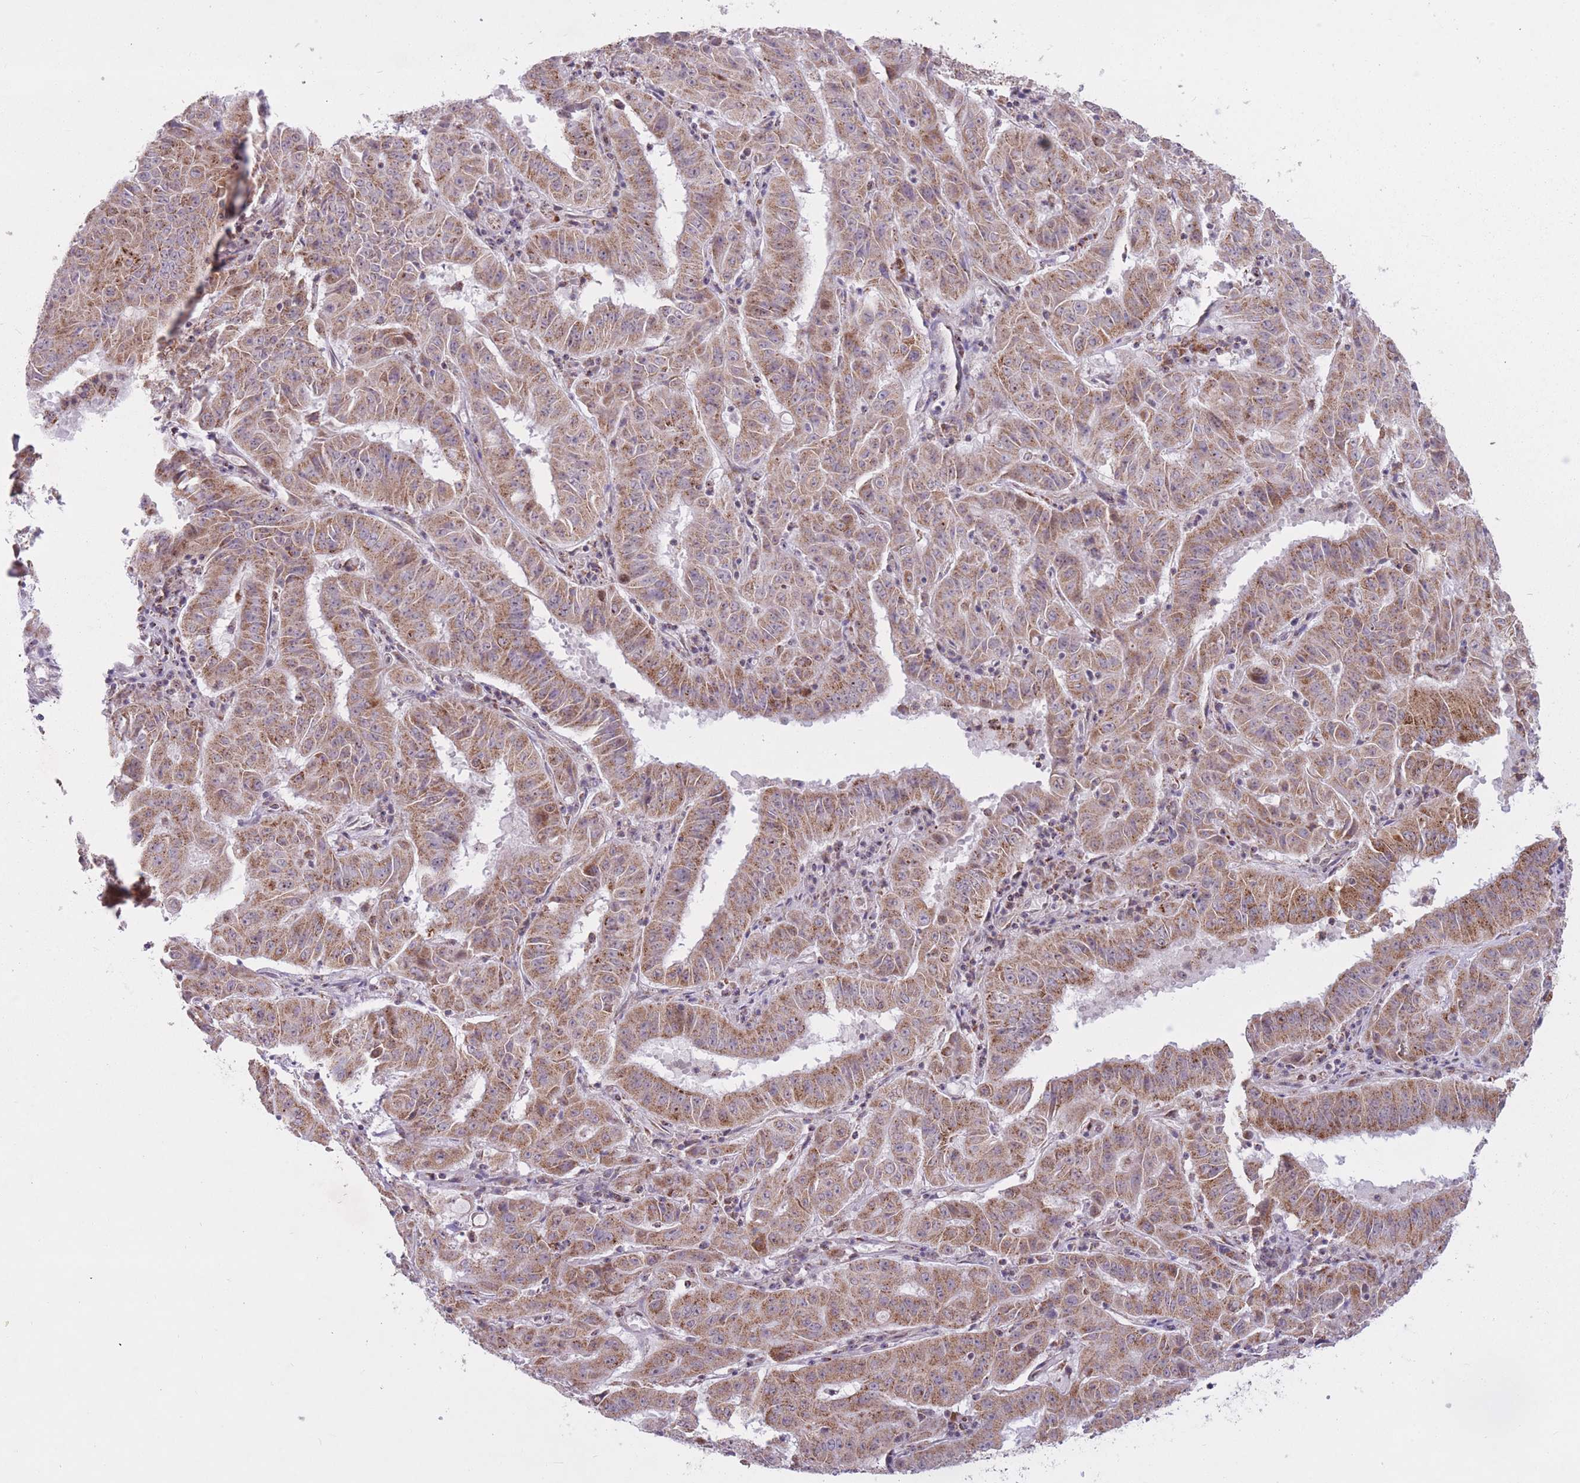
{"staining": {"intensity": "moderate", "quantity": ">75%", "location": "cytoplasmic/membranous"}, "tissue": "pancreatic cancer", "cell_type": "Tumor cells", "image_type": "cancer", "snomed": [{"axis": "morphology", "description": "Adenocarcinoma, NOS"}, {"axis": "topography", "description": "Pancreas"}], "caption": "Human pancreatic cancer (adenocarcinoma) stained for a protein (brown) shows moderate cytoplasmic/membranous positive positivity in approximately >75% of tumor cells.", "gene": "DPYSL4", "patient": {"sex": "male", "age": 63}}